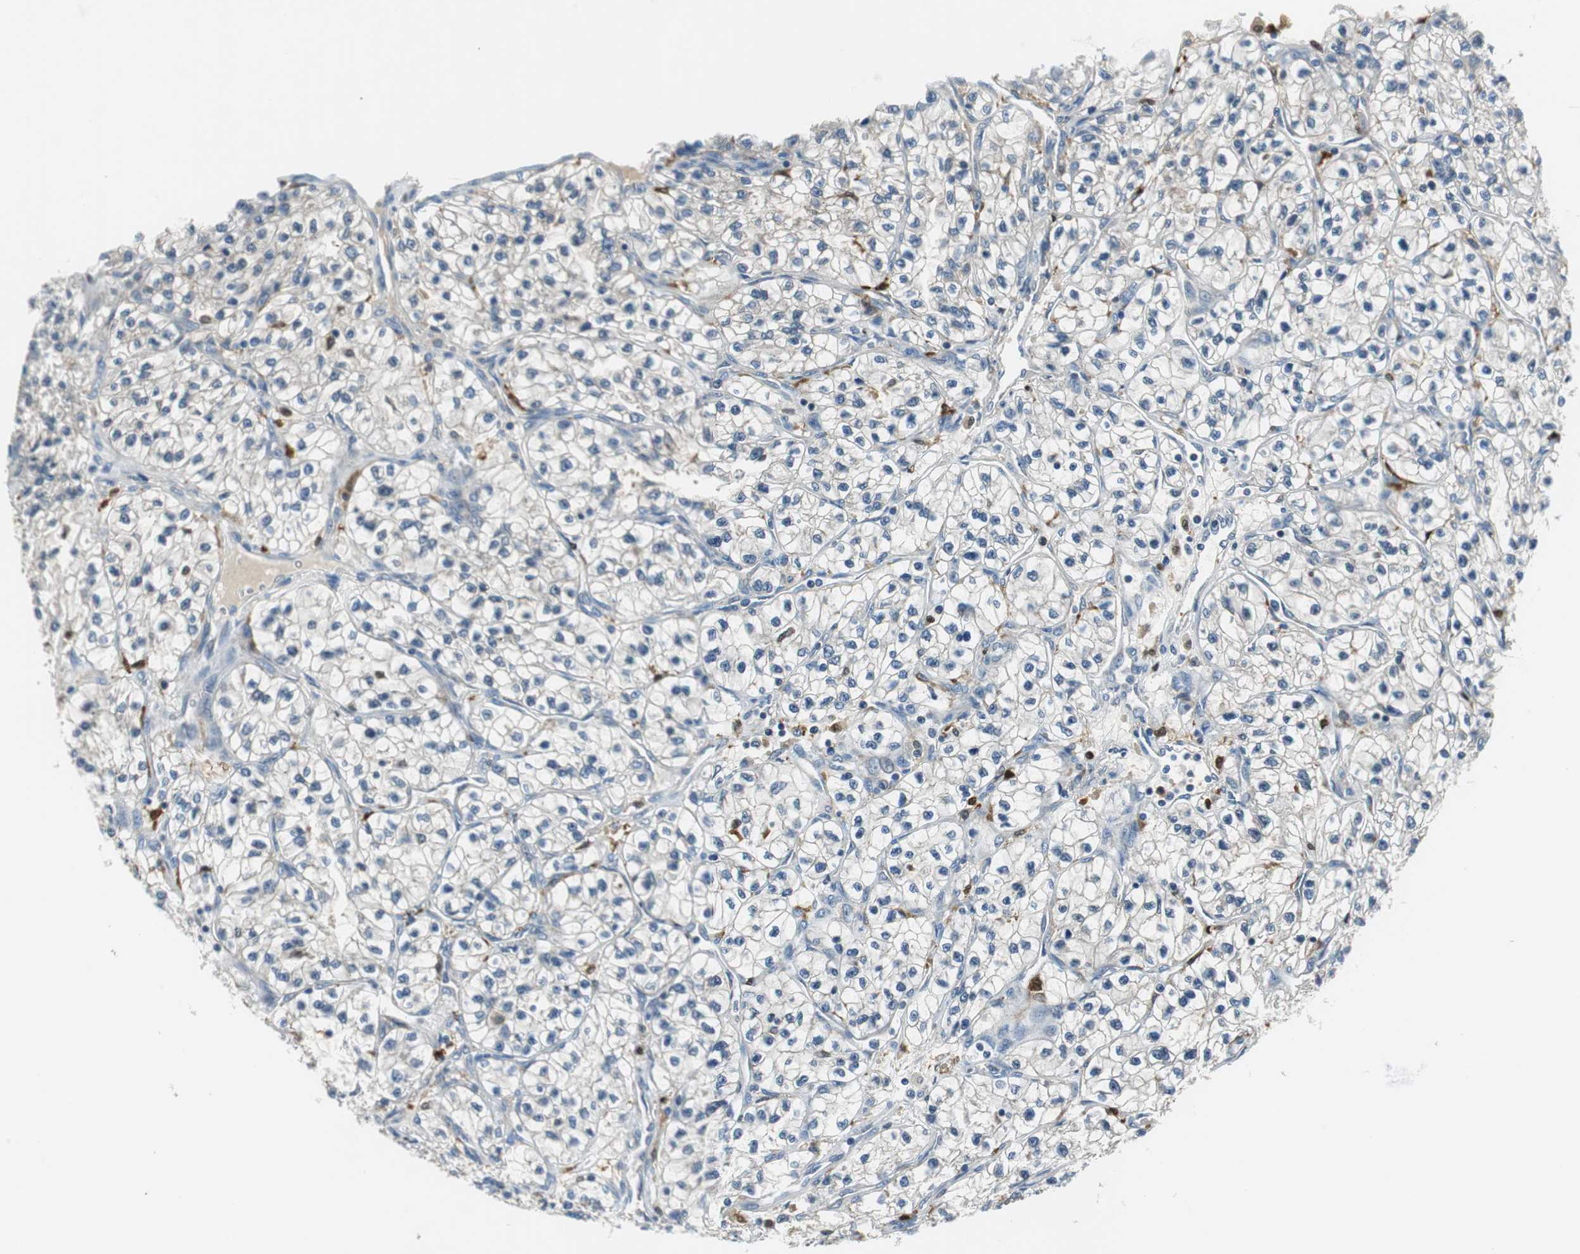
{"staining": {"intensity": "negative", "quantity": "none", "location": "none"}, "tissue": "renal cancer", "cell_type": "Tumor cells", "image_type": "cancer", "snomed": [{"axis": "morphology", "description": "Adenocarcinoma, NOS"}, {"axis": "topography", "description": "Kidney"}], "caption": "This is an immunohistochemistry photomicrograph of renal cancer. There is no positivity in tumor cells.", "gene": "ME1", "patient": {"sex": "female", "age": 57}}